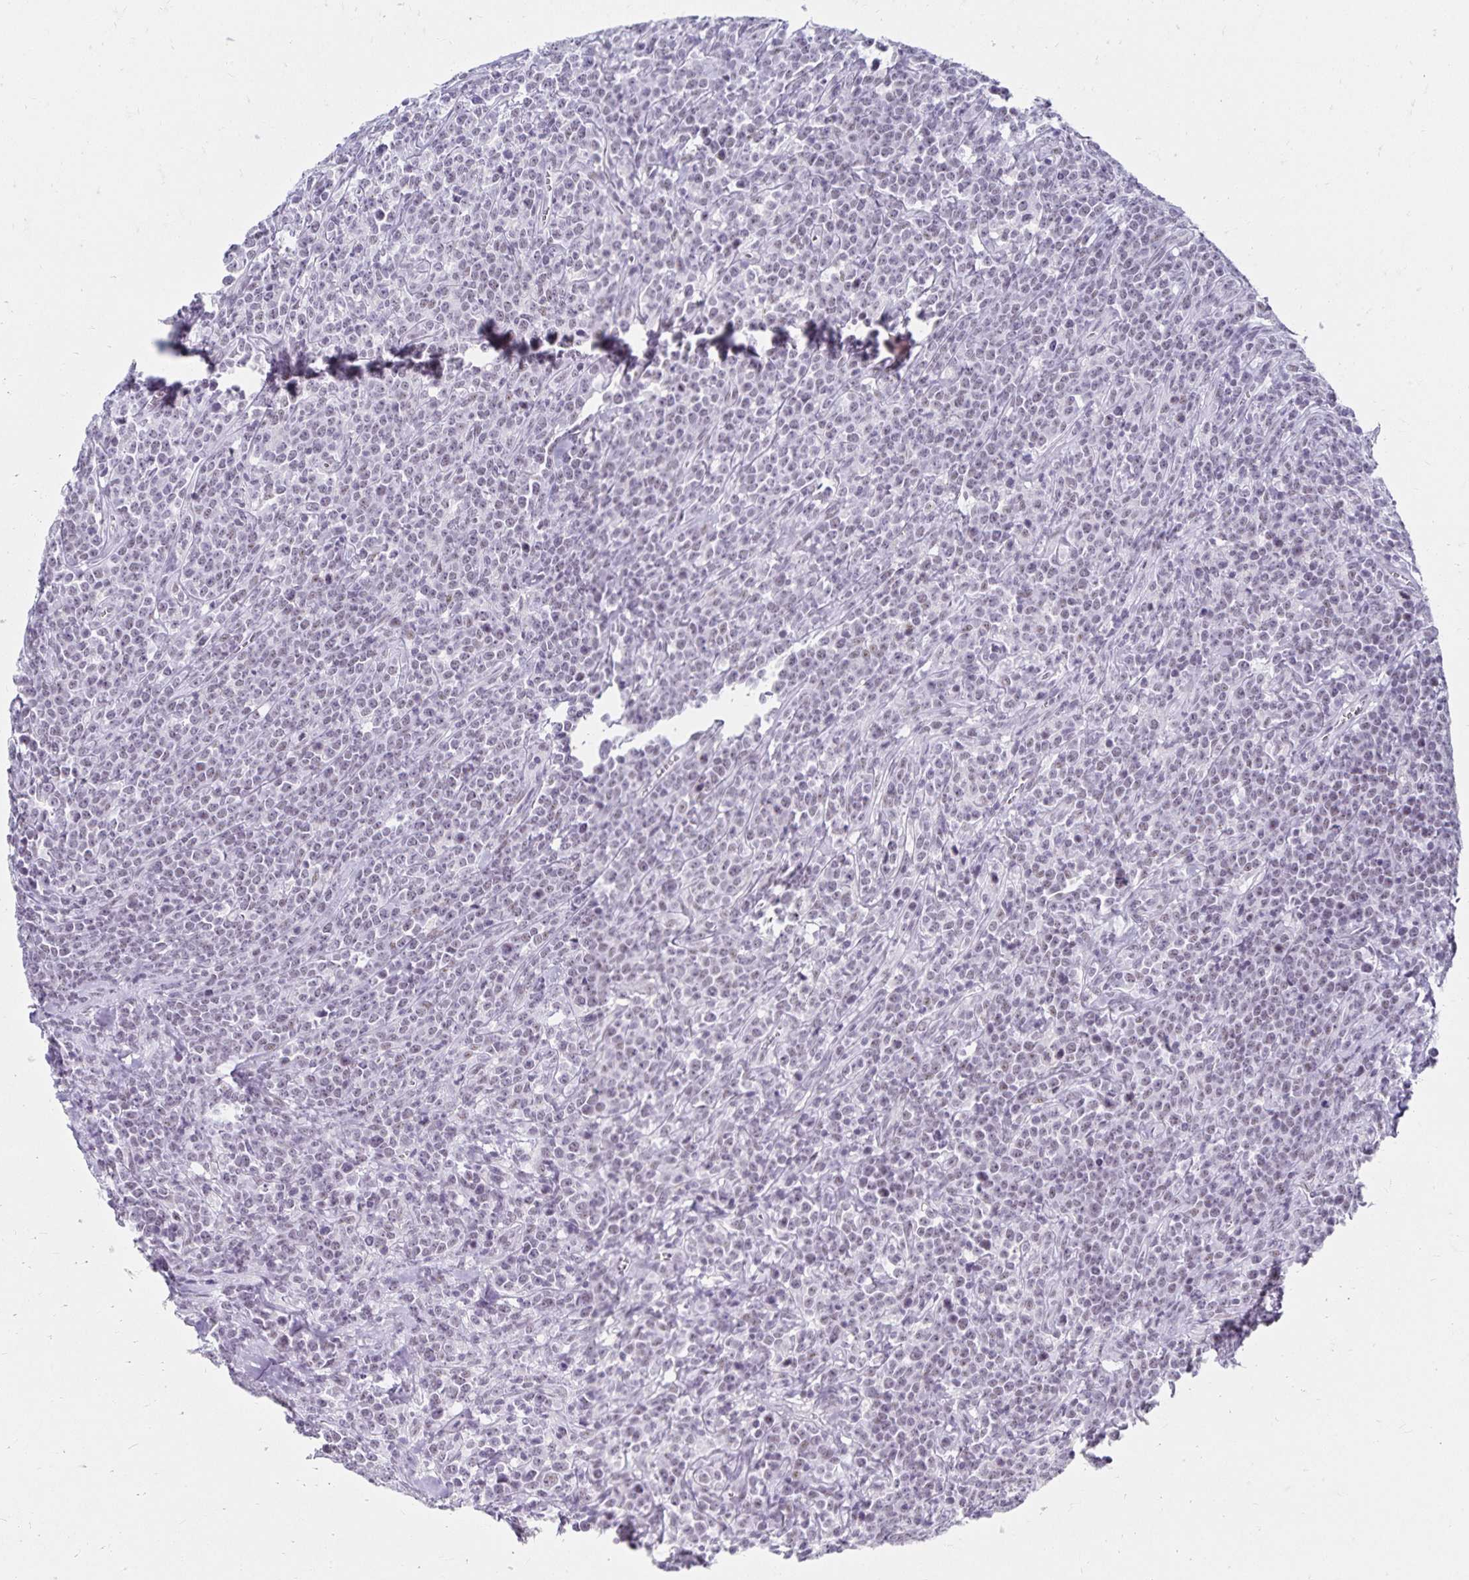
{"staining": {"intensity": "negative", "quantity": "none", "location": "none"}, "tissue": "lymphoma", "cell_type": "Tumor cells", "image_type": "cancer", "snomed": [{"axis": "morphology", "description": "Malignant lymphoma, non-Hodgkin's type, High grade"}, {"axis": "topography", "description": "Small intestine"}], "caption": "An image of human malignant lymphoma, non-Hodgkin's type (high-grade) is negative for staining in tumor cells.", "gene": "C20orf85", "patient": {"sex": "female", "age": 56}}